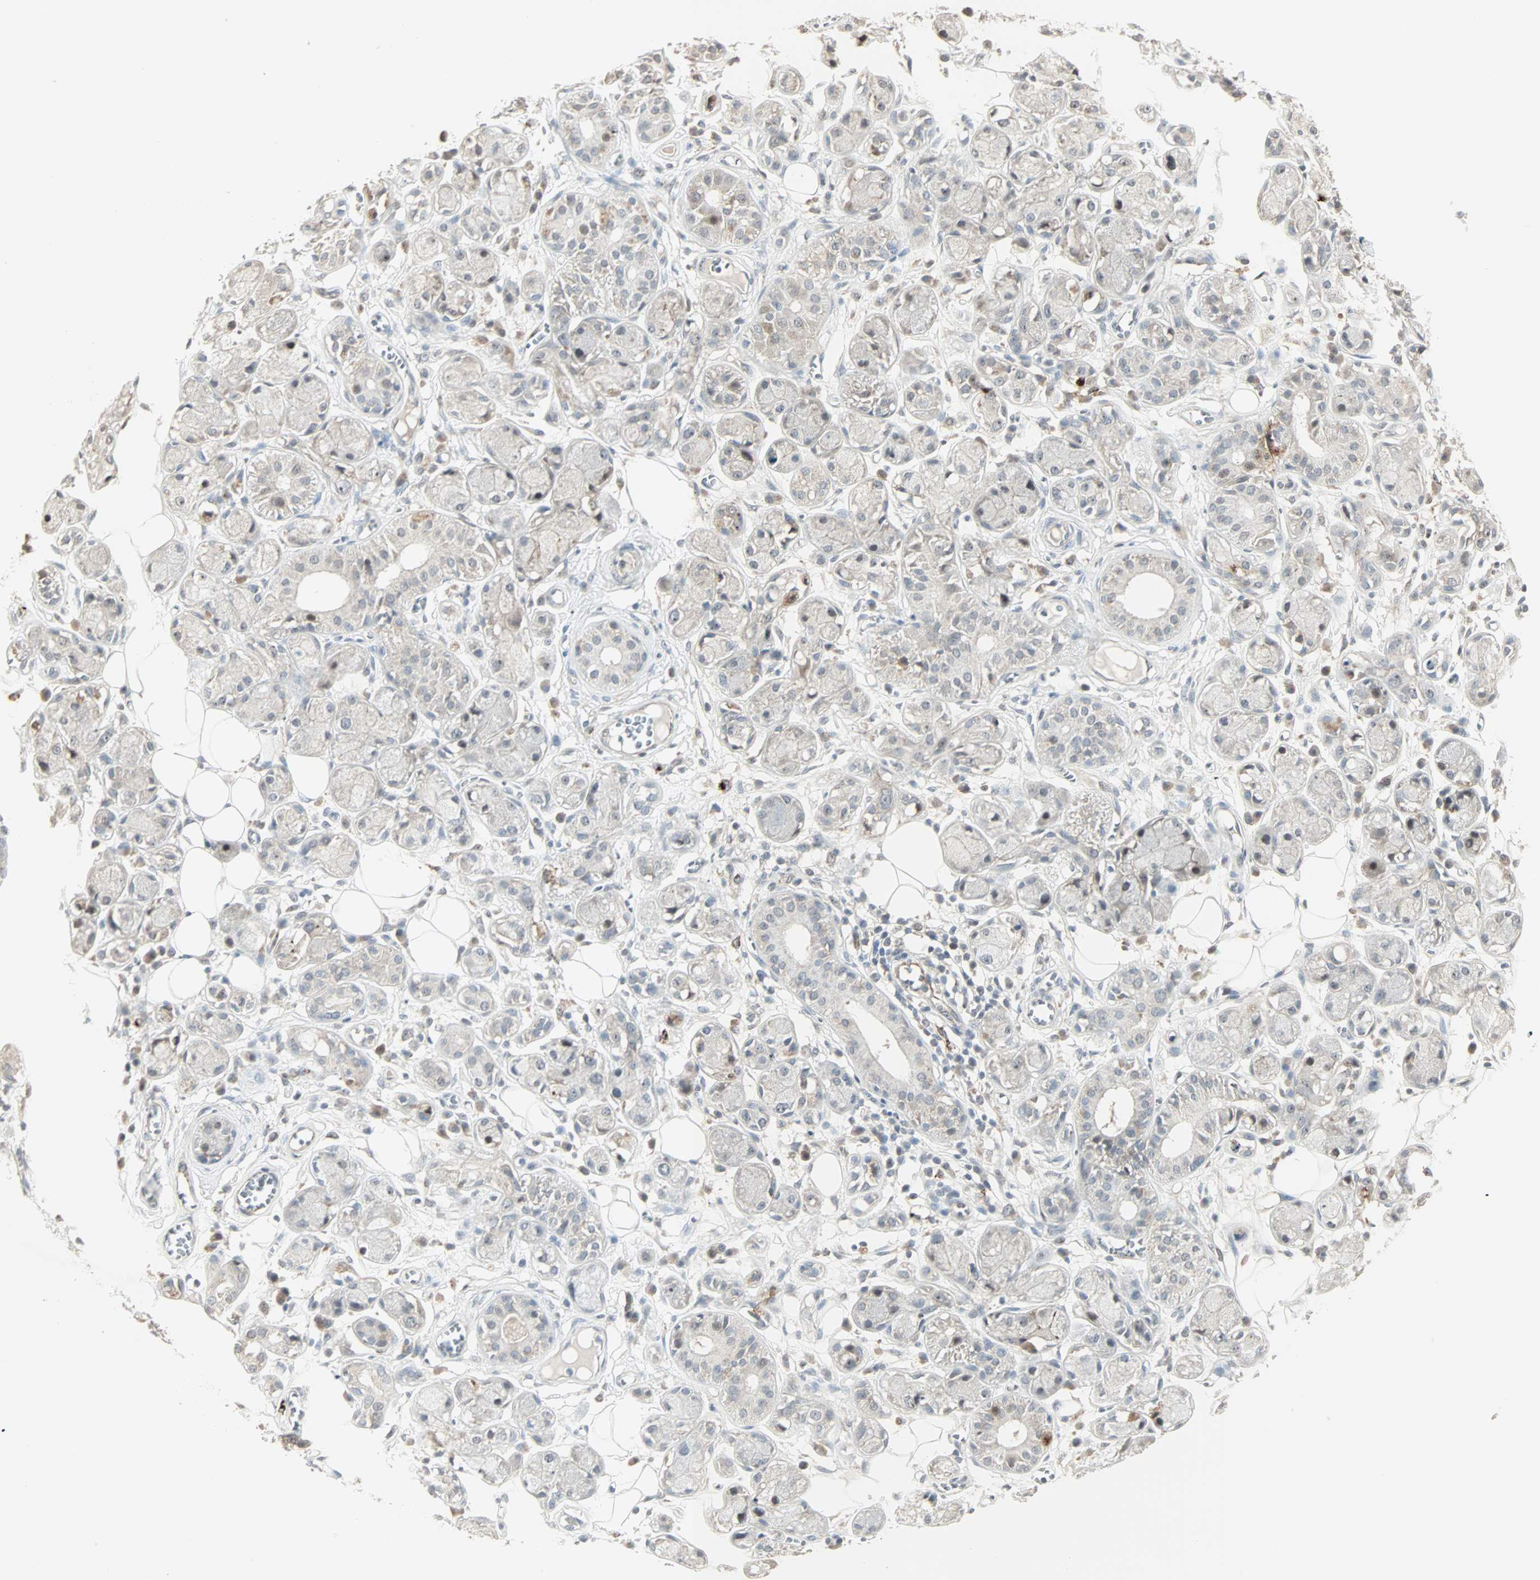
{"staining": {"intensity": "negative", "quantity": "none", "location": "none"}, "tissue": "adipose tissue", "cell_type": "Adipocytes", "image_type": "normal", "snomed": [{"axis": "morphology", "description": "Normal tissue, NOS"}, {"axis": "morphology", "description": "Inflammation, NOS"}, {"axis": "topography", "description": "Vascular tissue"}, {"axis": "topography", "description": "Salivary gland"}], "caption": "A micrograph of adipose tissue stained for a protein displays no brown staining in adipocytes.", "gene": "KDM4A", "patient": {"sex": "female", "age": 75}}